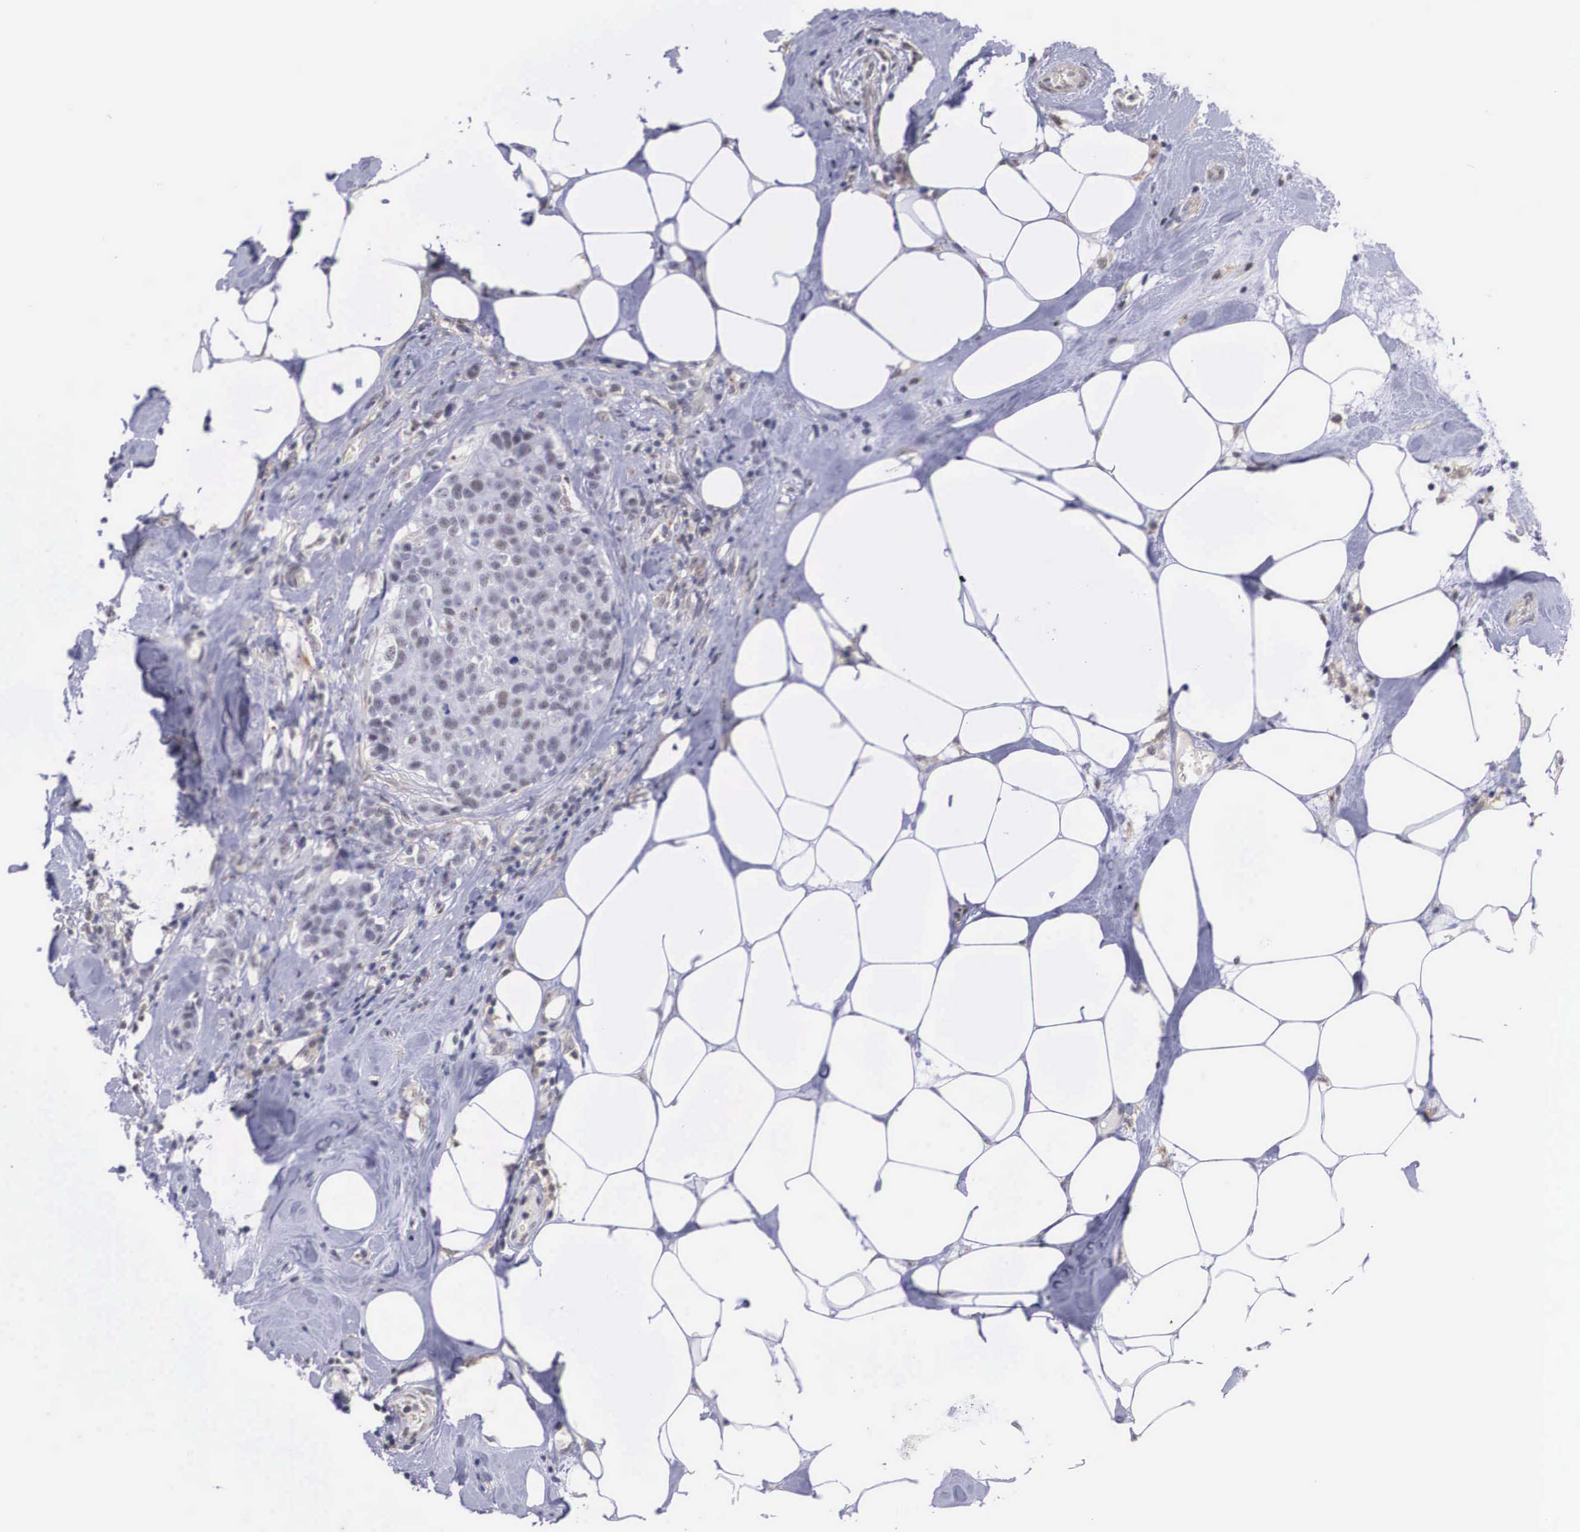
{"staining": {"intensity": "weak", "quantity": "<25%", "location": "nuclear"}, "tissue": "breast cancer", "cell_type": "Tumor cells", "image_type": "cancer", "snomed": [{"axis": "morphology", "description": "Duct carcinoma"}, {"axis": "topography", "description": "Breast"}], "caption": "There is no significant positivity in tumor cells of intraductal carcinoma (breast).", "gene": "NR4A2", "patient": {"sex": "female", "age": 45}}